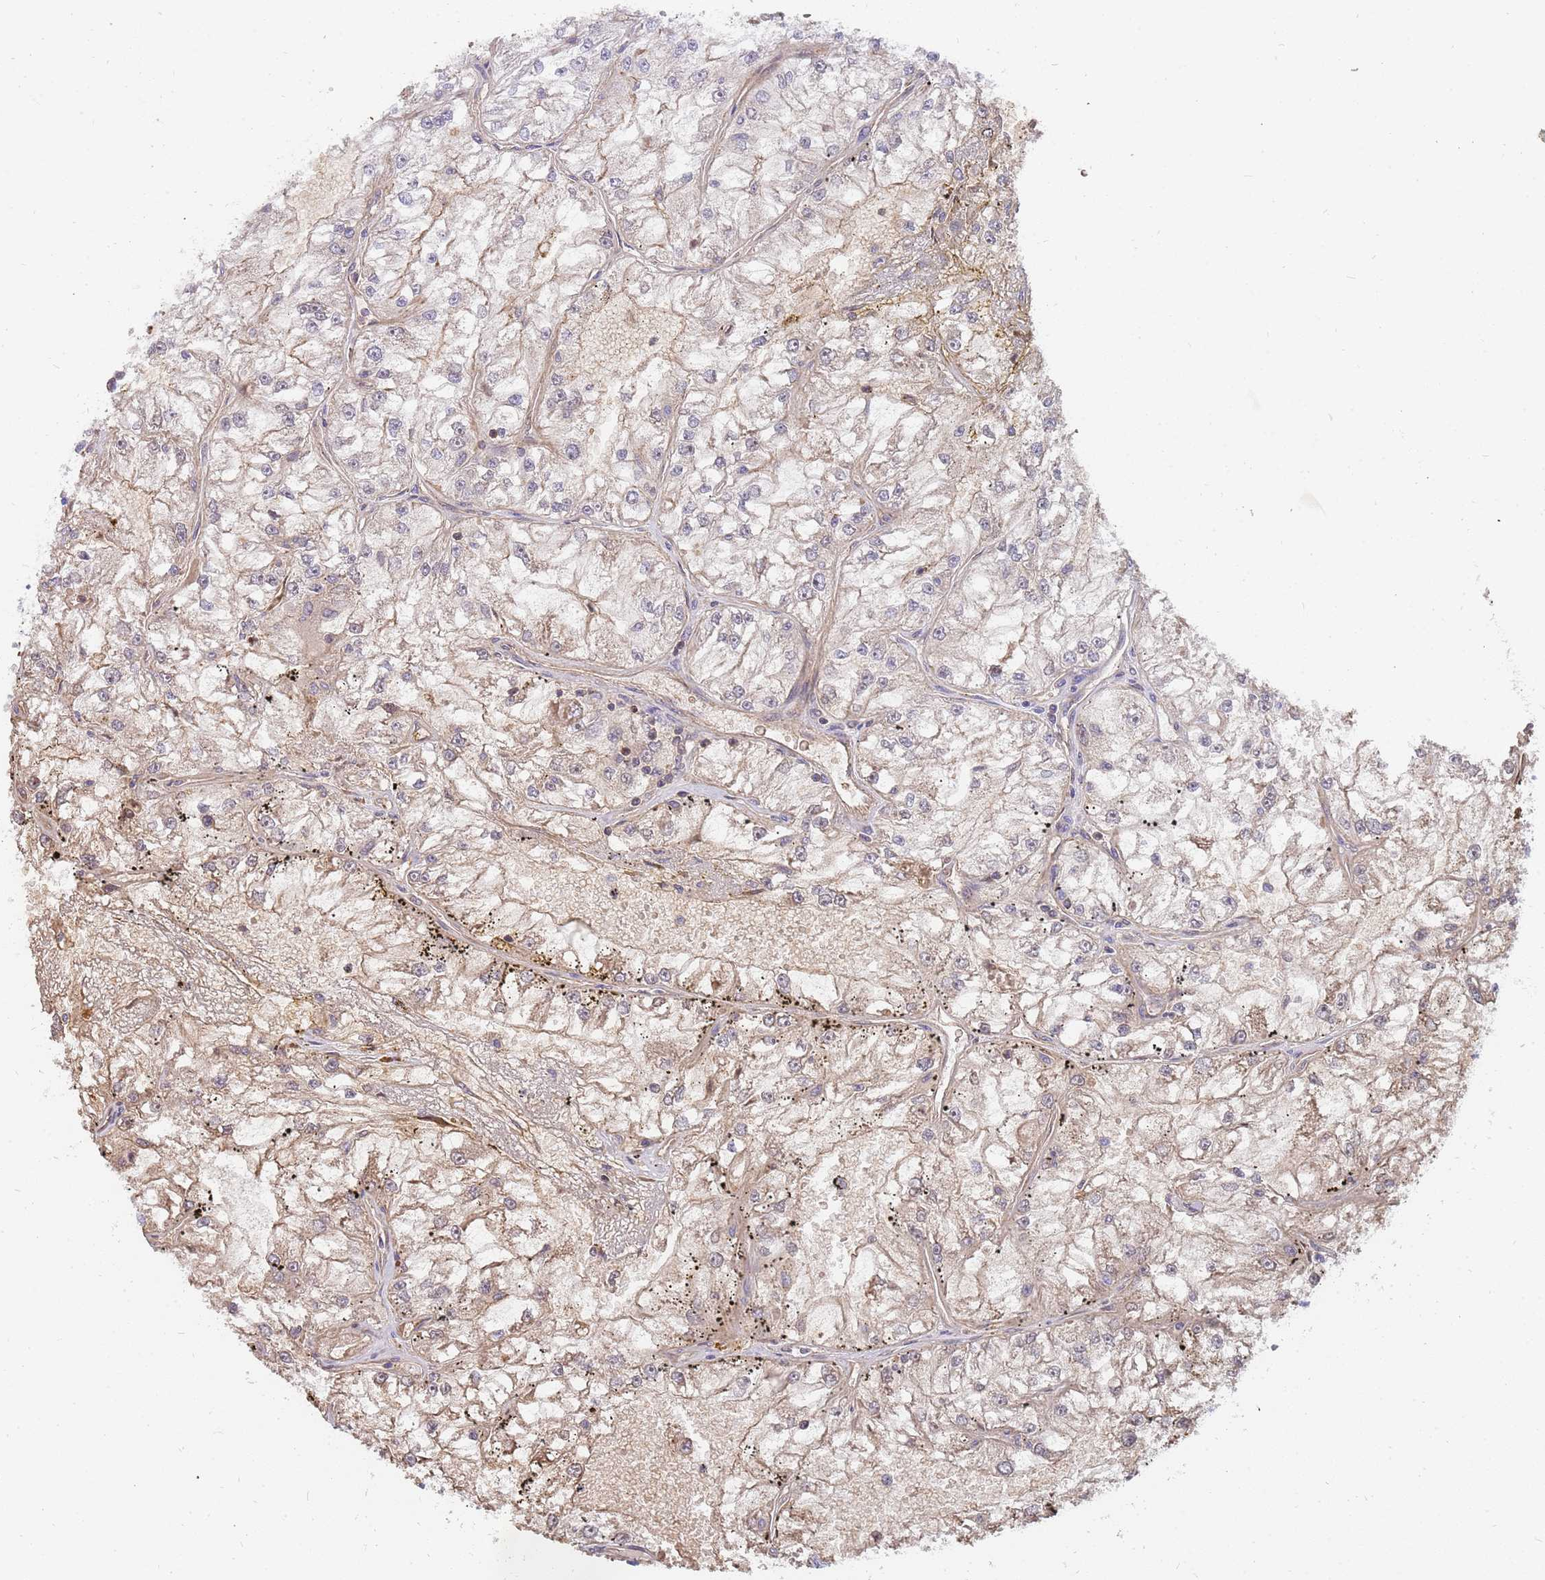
{"staining": {"intensity": "weak", "quantity": "<25%", "location": "cytoplasmic/membranous"}, "tissue": "renal cancer", "cell_type": "Tumor cells", "image_type": "cancer", "snomed": [{"axis": "morphology", "description": "Adenocarcinoma, NOS"}, {"axis": "topography", "description": "Kidney"}], "caption": "This is a histopathology image of immunohistochemistry (IHC) staining of renal cancer (adenocarcinoma), which shows no staining in tumor cells.", "gene": "GFRAL", "patient": {"sex": "female", "age": 72}}